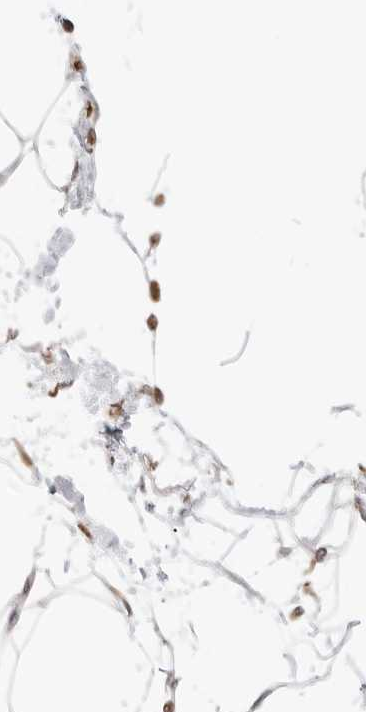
{"staining": {"intensity": "moderate", "quantity": ">75%", "location": "nuclear"}, "tissue": "adipose tissue", "cell_type": "Adipocytes", "image_type": "normal", "snomed": [{"axis": "morphology", "description": "Normal tissue, NOS"}, {"axis": "morphology", "description": "Adenocarcinoma, NOS"}, {"axis": "topography", "description": "Colon"}, {"axis": "topography", "description": "Peripheral nerve tissue"}], "caption": "Protein analysis of unremarkable adipose tissue demonstrates moderate nuclear staining in about >75% of adipocytes. (Brightfield microscopy of DAB IHC at high magnification).", "gene": "FKBP14", "patient": {"sex": "male", "age": 14}}